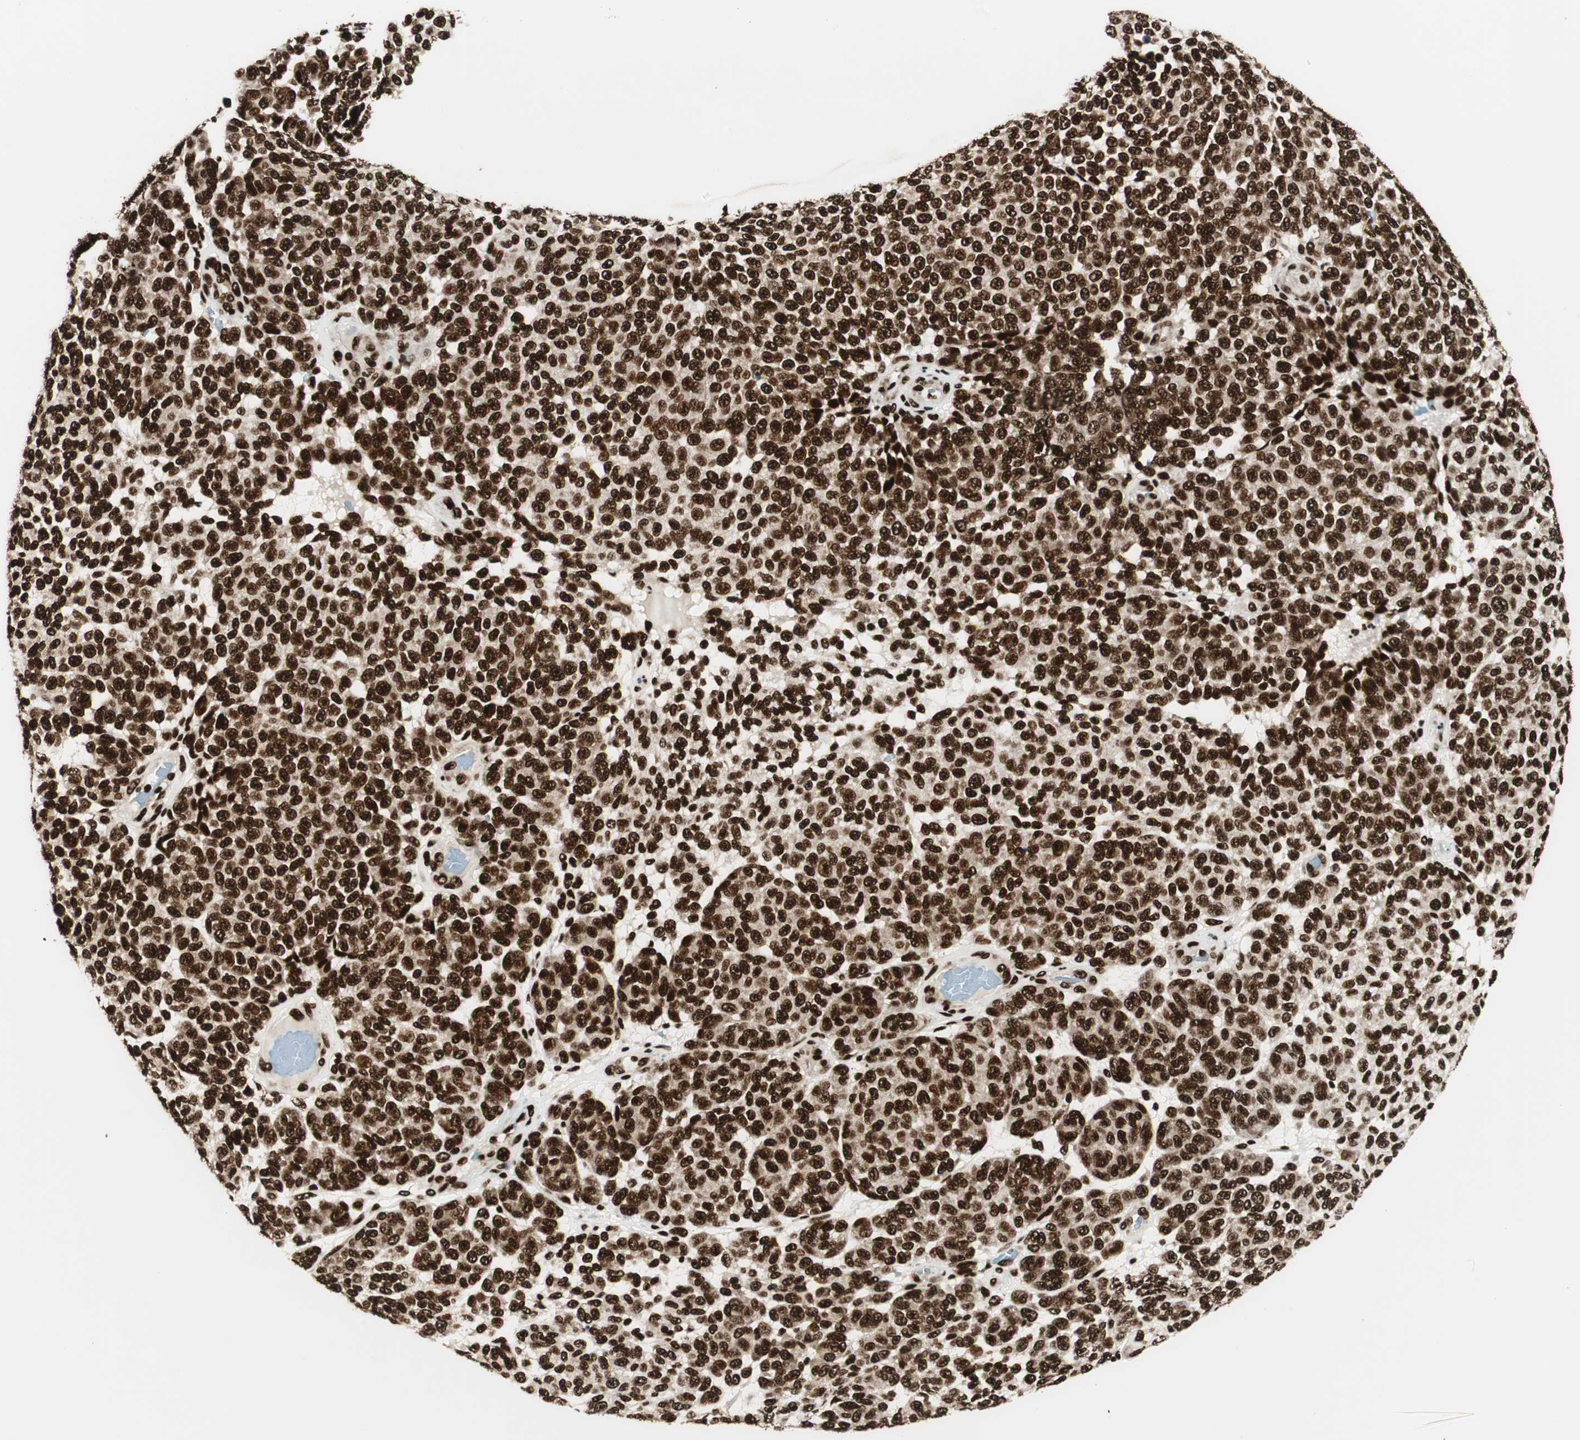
{"staining": {"intensity": "strong", "quantity": ">75%", "location": "nuclear"}, "tissue": "melanoma", "cell_type": "Tumor cells", "image_type": "cancer", "snomed": [{"axis": "morphology", "description": "Malignant melanoma, NOS"}, {"axis": "topography", "description": "Skin"}], "caption": "An immunohistochemistry photomicrograph of neoplastic tissue is shown. Protein staining in brown labels strong nuclear positivity in malignant melanoma within tumor cells.", "gene": "EWSR1", "patient": {"sex": "male", "age": 59}}